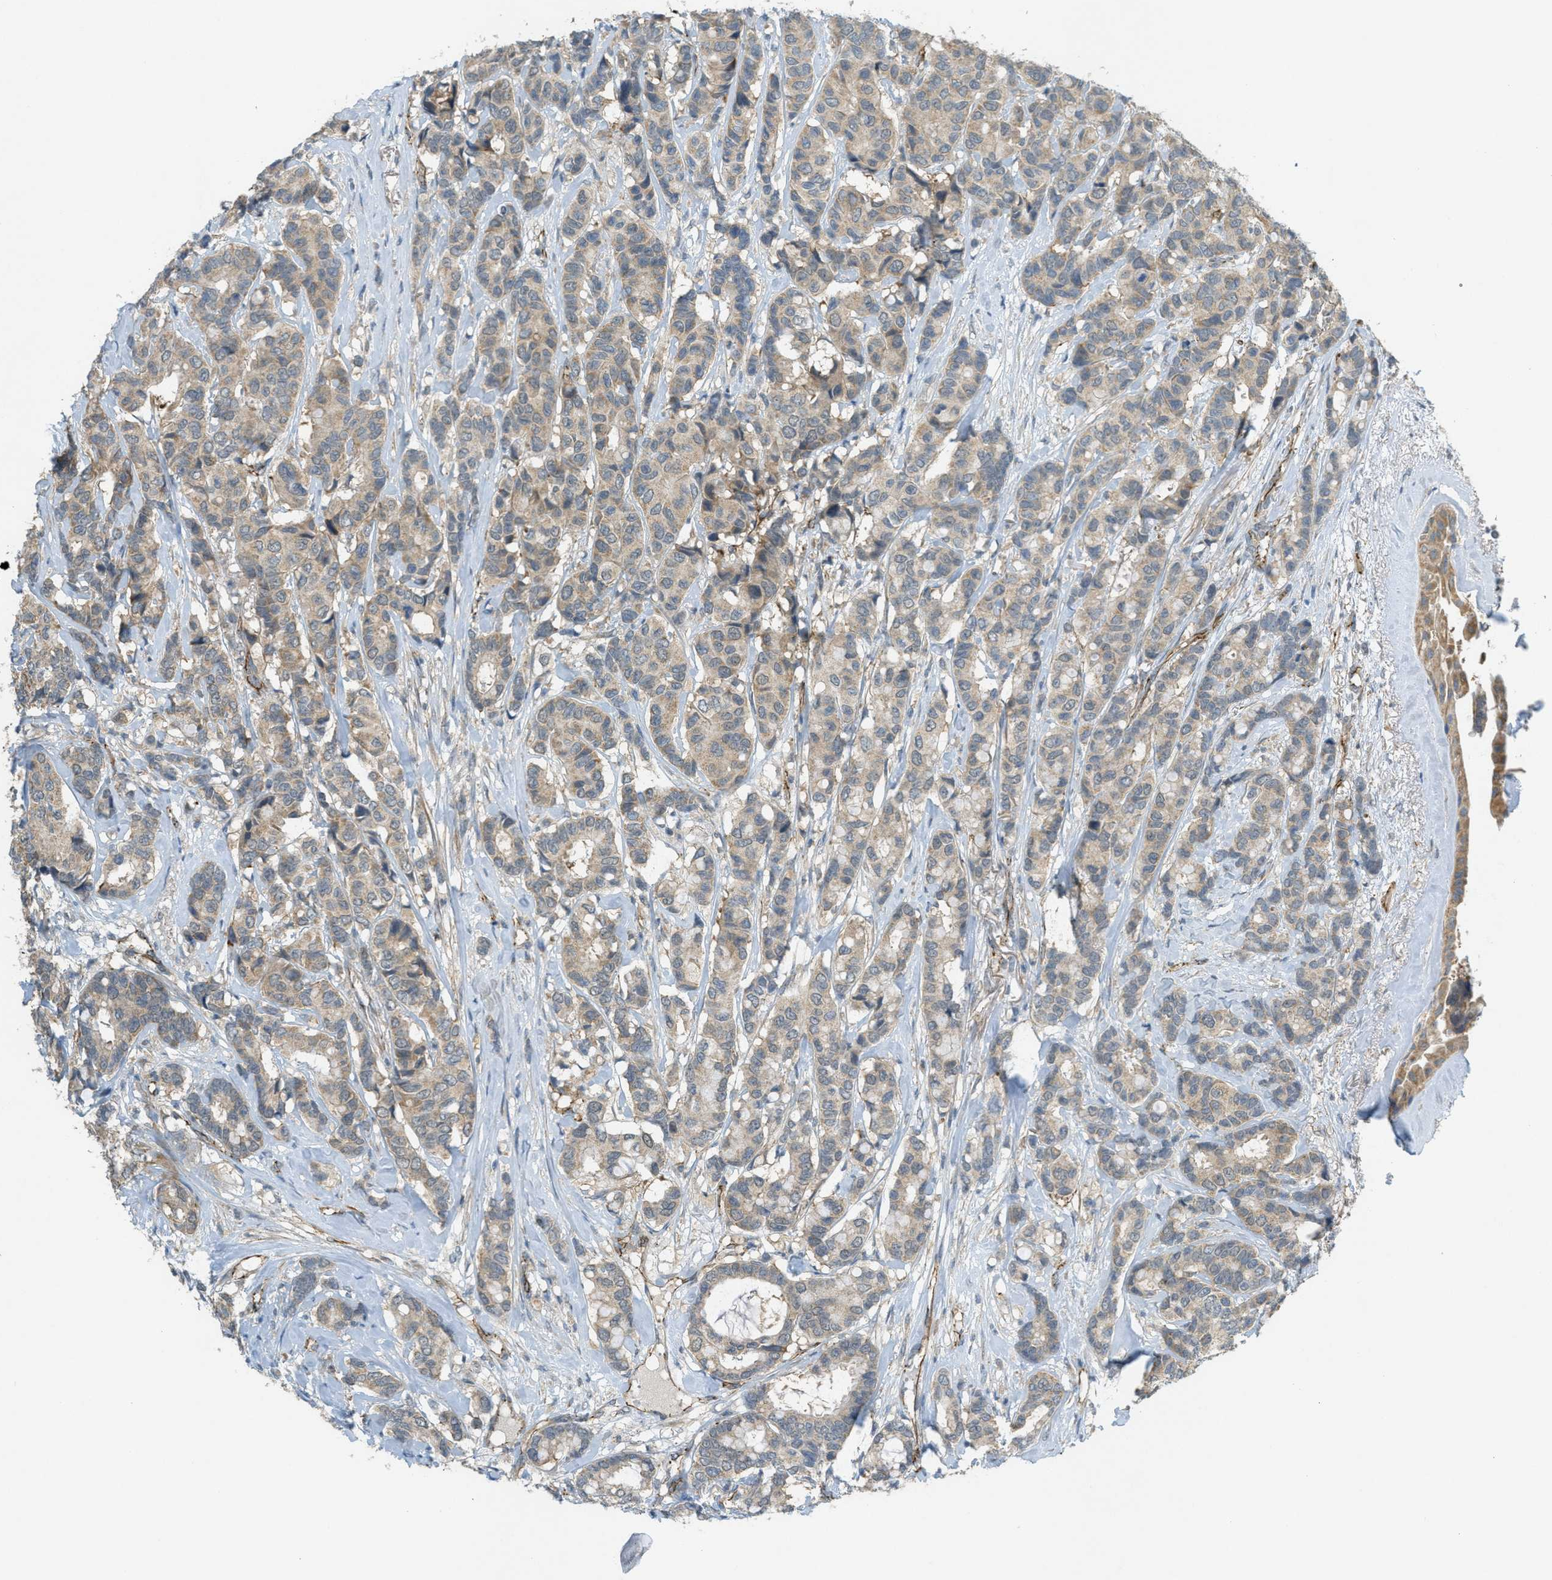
{"staining": {"intensity": "weak", "quantity": ">75%", "location": "cytoplasmic/membranous"}, "tissue": "breast cancer", "cell_type": "Tumor cells", "image_type": "cancer", "snomed": [{"axis": "morphology", "description": "Duct carcinoma"}, {"axis": "topography", "description": "Breast"}], "caption": "This histopathology image reveals breast cancer stained with immunohistochemistry to label a protein in brown. The cytoplasmic/membranous of tumor cells show weak positivity for the protein. Nuclei are counter-stained blue.", "gene": "JCAD", "patient": {"sex": "female", "age": 87}}